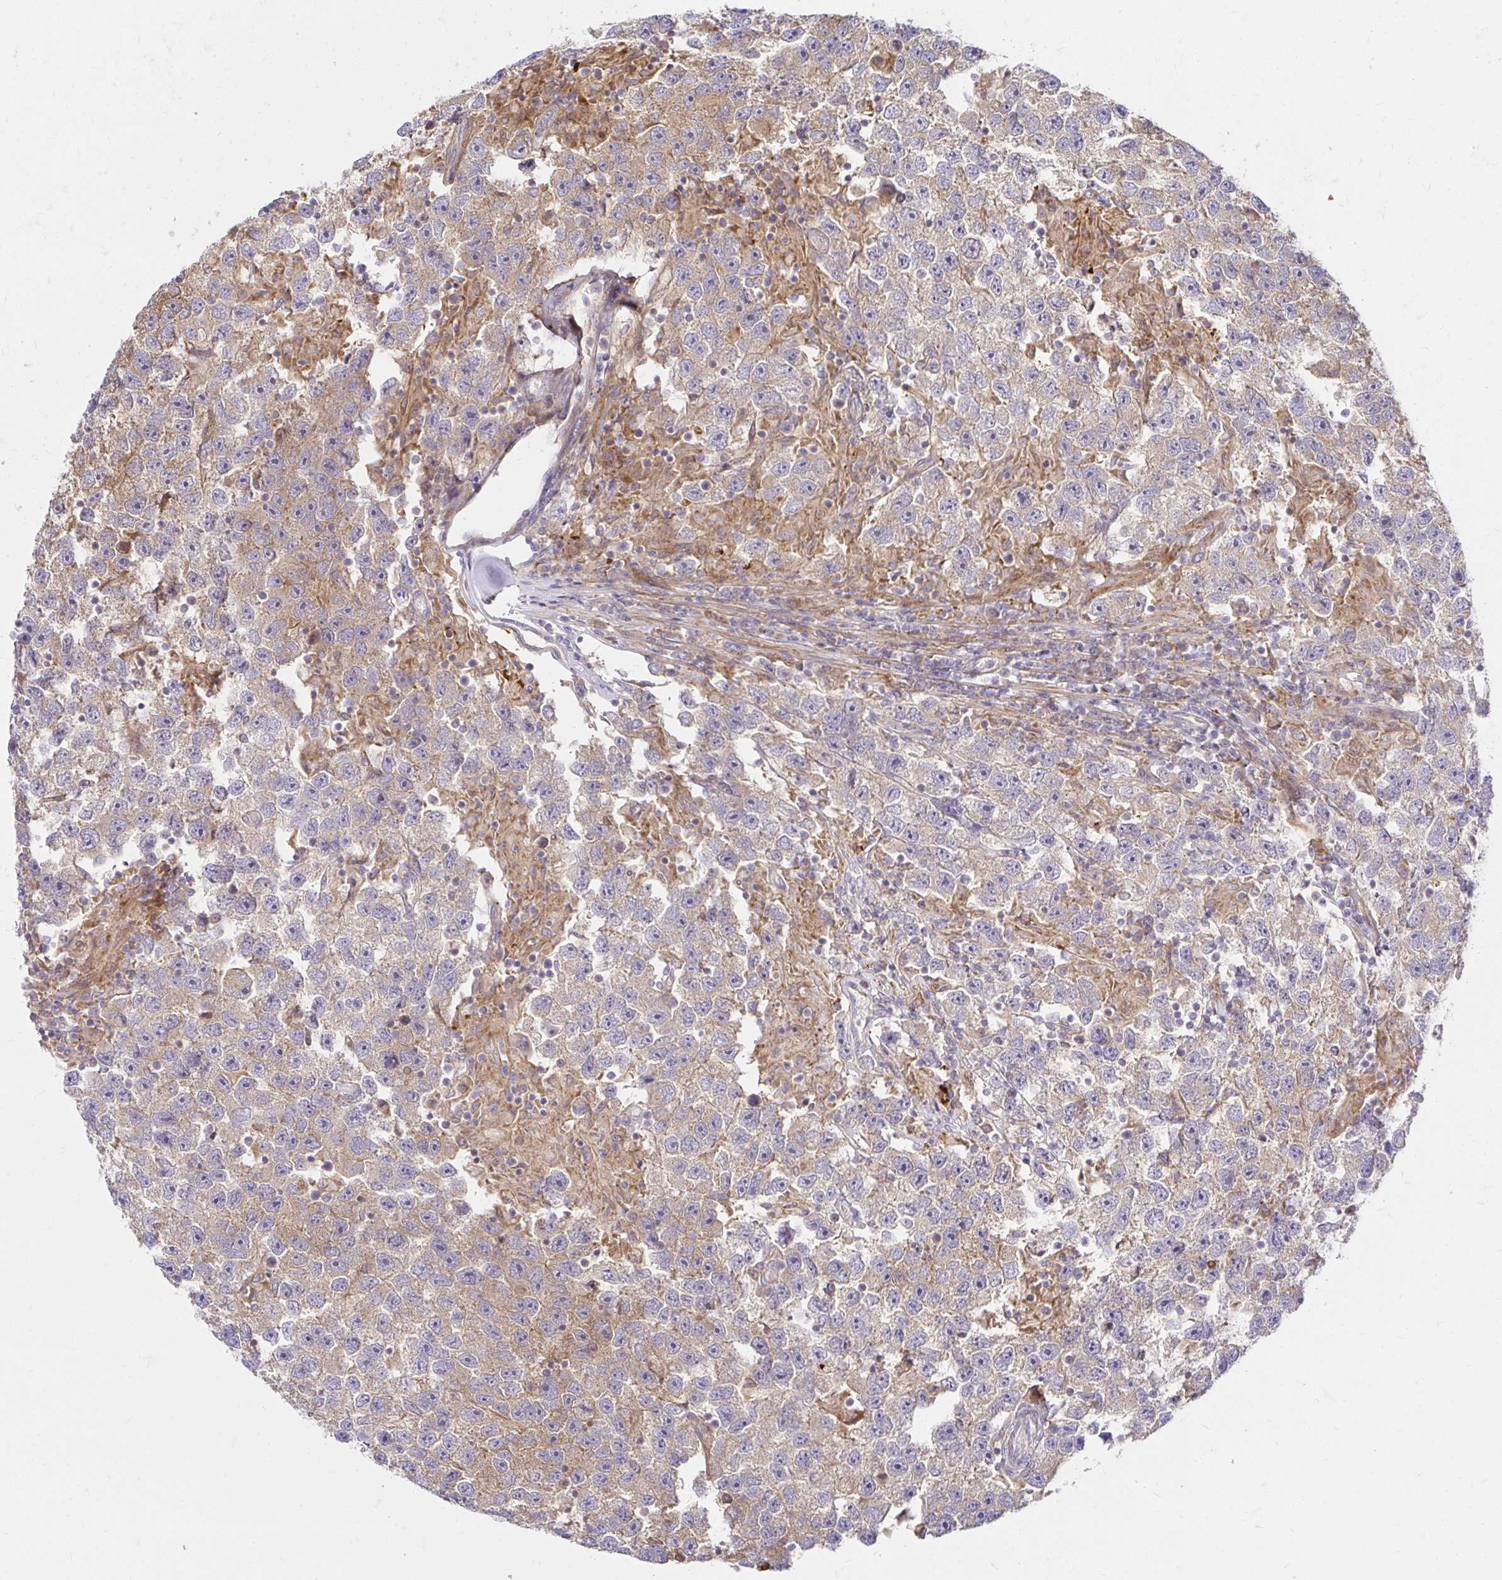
{"staining": {"intensity": "weak", "quantity": "25%-75%", "location": "cytoplasmic/membranous"}, "tissue": "testis cancer", "cell_type": "Tumor cells", "image_type": "cancer", "snomed": [{"axis": "morphology", "description": "Seminoma, NOS"}, {"axis": "topography", "description": "Testis"}], "caption": "The immunohistochemical stain shows weak cytoplasmic/membranous staining in tumor cells of testis cancer (seminoma) tissue. (IHC, brightfield microscopy, high magnification).", "gene": "ITGA2", "patient": {"sex": "male", "age": 26}}